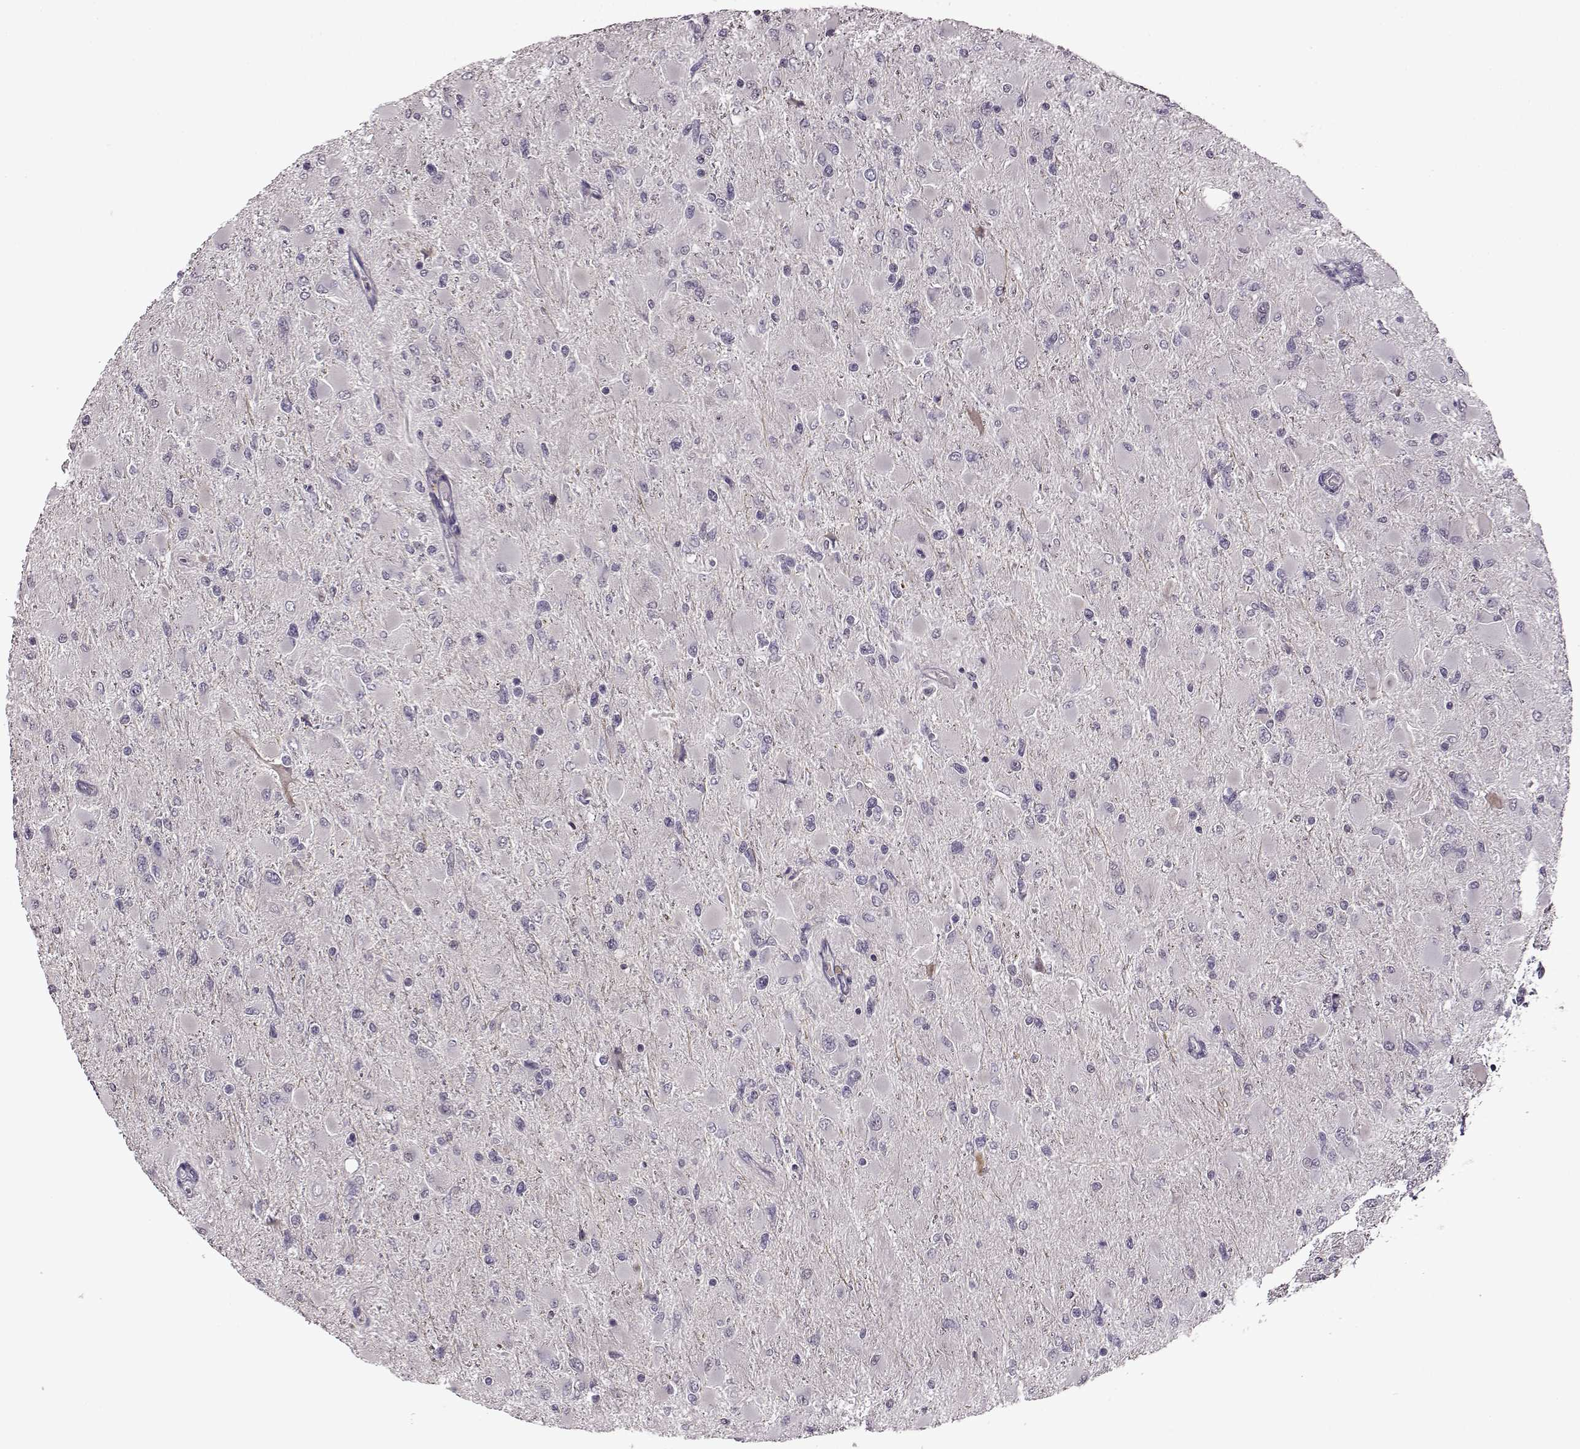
{"staining": {"intensity": "negative", "quantity": "none", "location": "none"}, "tissue": "glioma", "cell_type": "Tumor cells", "image_type": "cancer", "snomed": [{"axis": "morphology", "description": "Glioma, malignant, High grade"}, {"axis": "topography", "description": "Cerebral cortex"}], "caption": "Immunohistochemistry histopathology image of human malignant high-grade glioma stained for a protein (brown), which demonstrates no expression in tumor cells.", "gene": "CNGA3", "patient": {"sex": "female", "age": 36}}